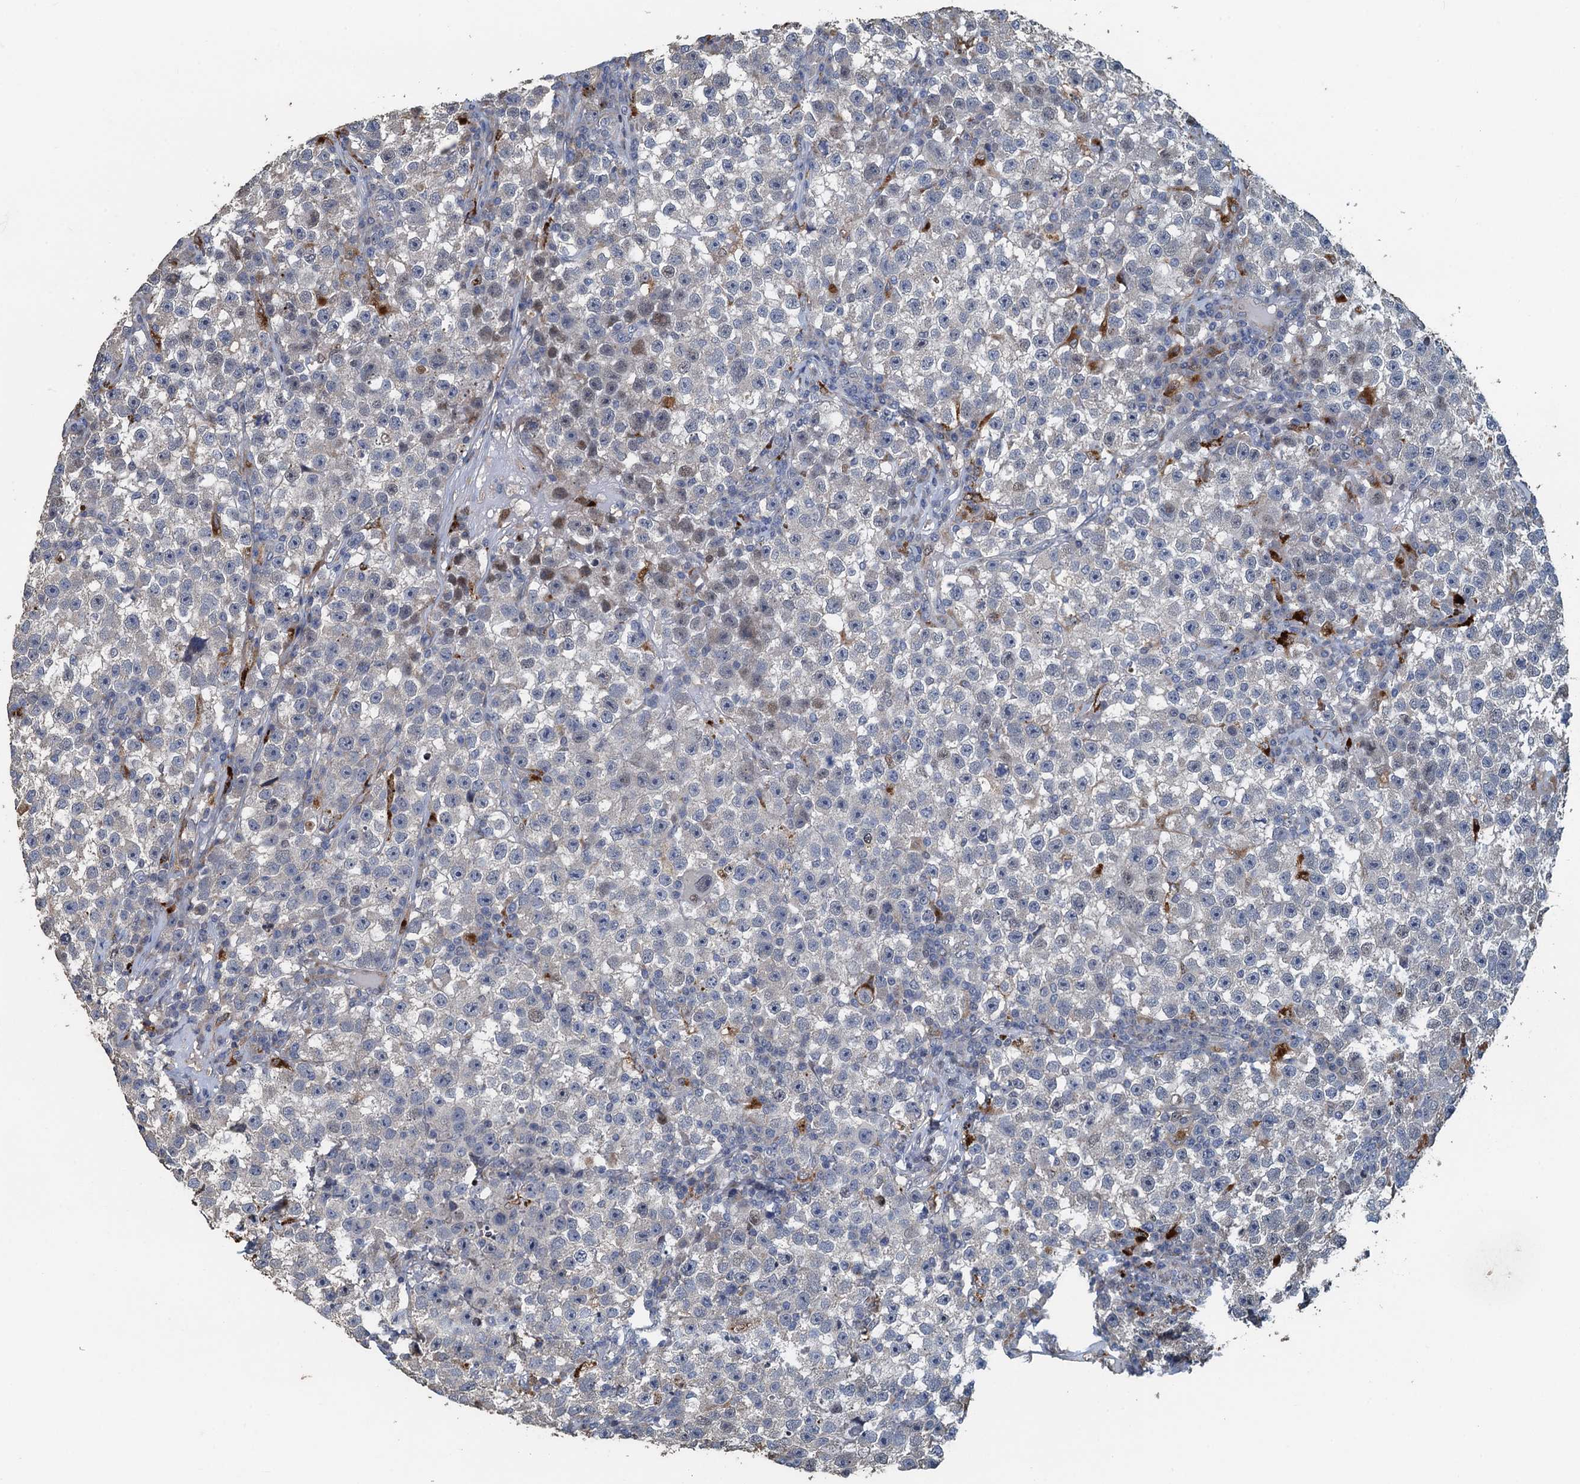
{"staining": {"intensity": "weak", "quantity": "<25%", "location": "nuclear"}, "tissue": "testis cancer", "cell_type": "Tumor cells", "image_type": "cancer", "snomed": [{"axis": "morphology", "description": "Seminoma, NOS"}, {"axis": "topography", "description": "Testis"}], "caption": "Tumor cells are negative for brown protein staining in testis cancer (seminoma).", "gene": "AGRN", "patient": {"sex": "male", "age": 22}}